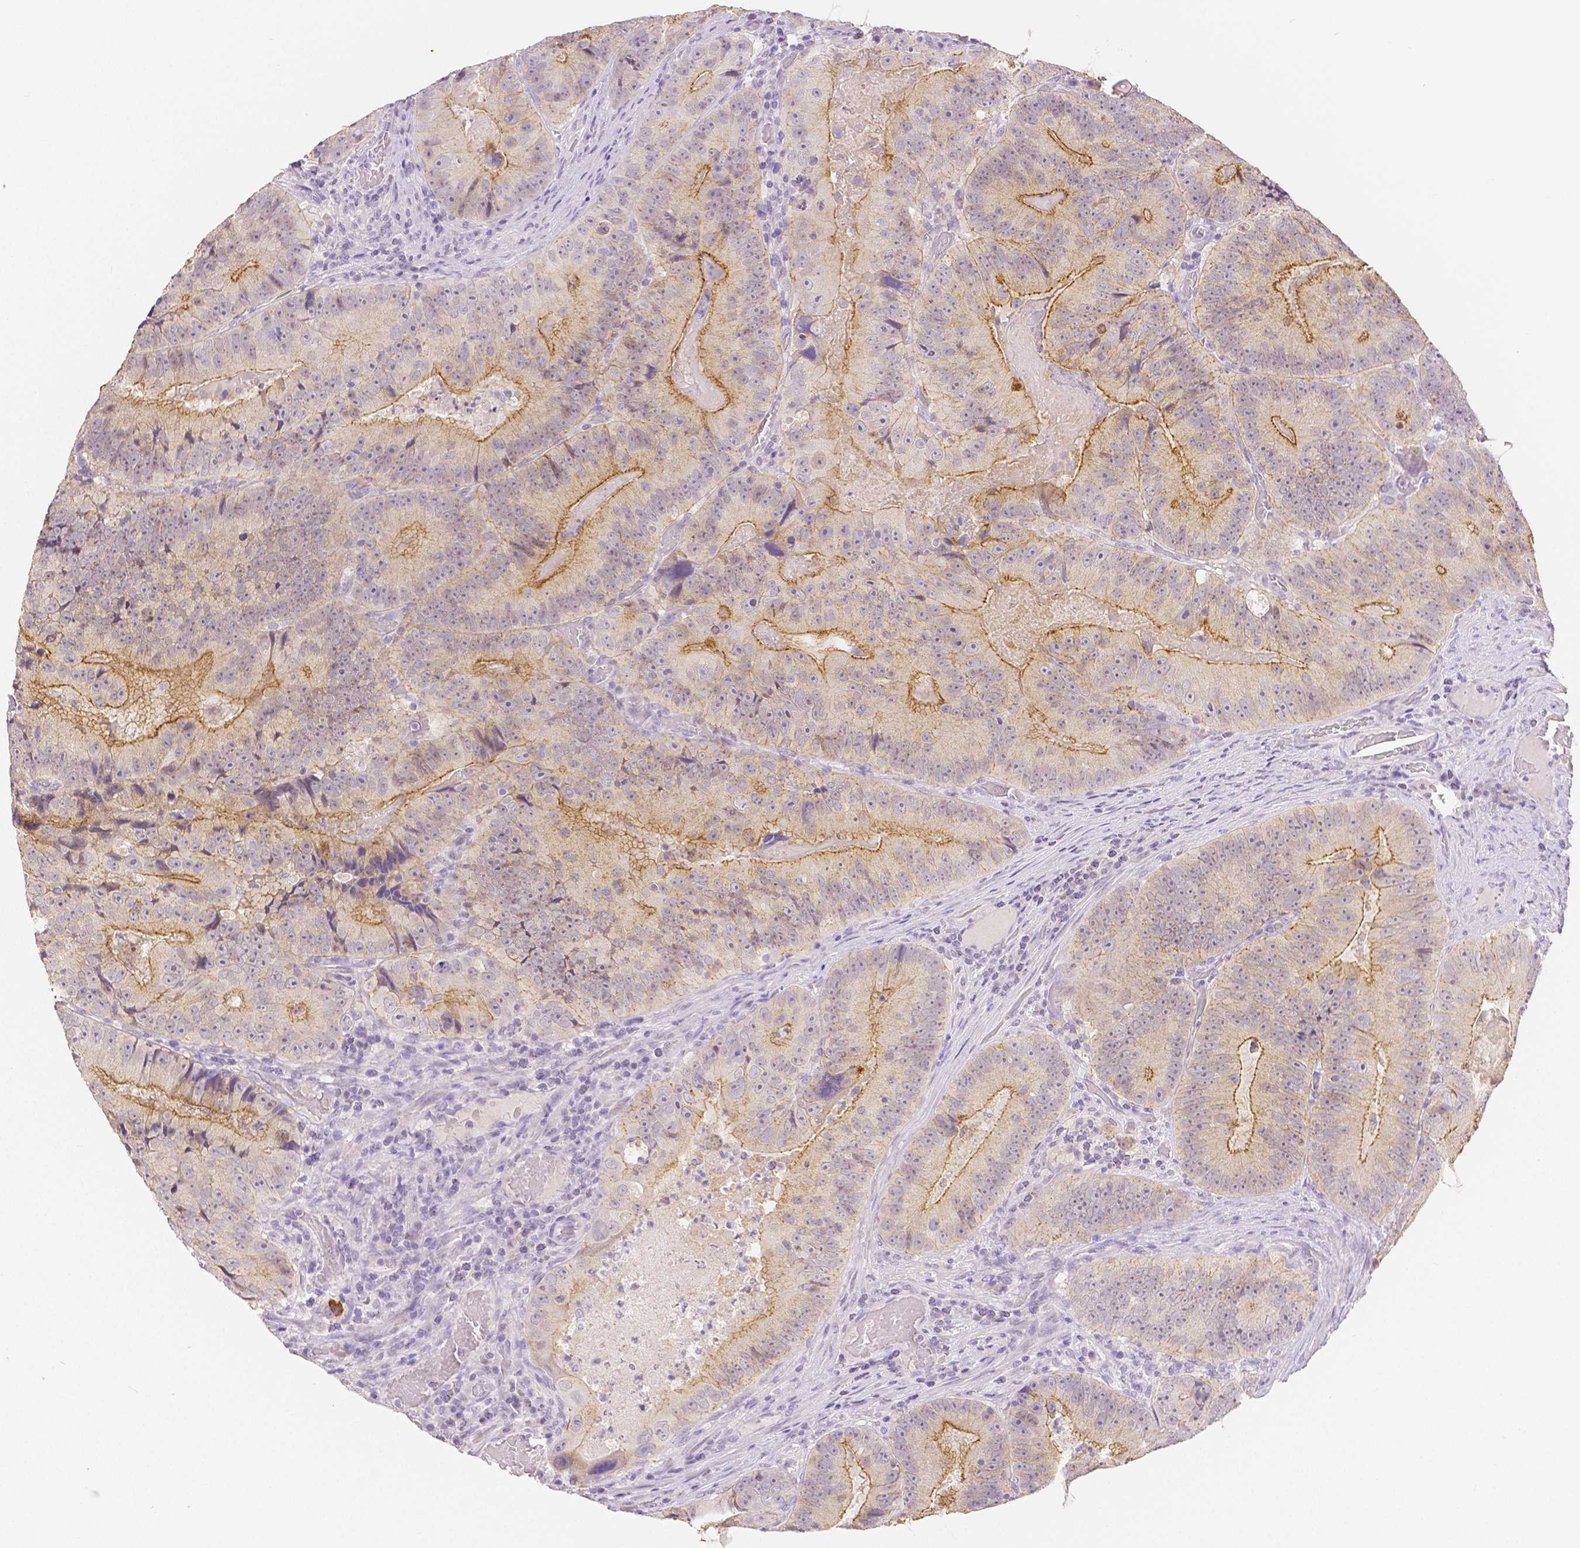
{"staining": {"intensity": "moderate", "quantity": ">75%", "location": "cytoplasmic/membranous"}, "tissue": "colorectal cancer", "cell_type": "Tumor cells", "image_type": "cancer", "snomed": [{"axis": "morphology", "description": "Adenocarcinoma, NOS"}, {"axis": "topography", "description": "Colon"}], "caption": "Adenocarcinoma (colorectal) tissue exhibits moderate cytoplasmic/membranous staining in approximately >75% of tumor cells, visualized by immunohistochemistry.", "gene": "OCLN", "patient": {"sex": "female", "age": 86}}